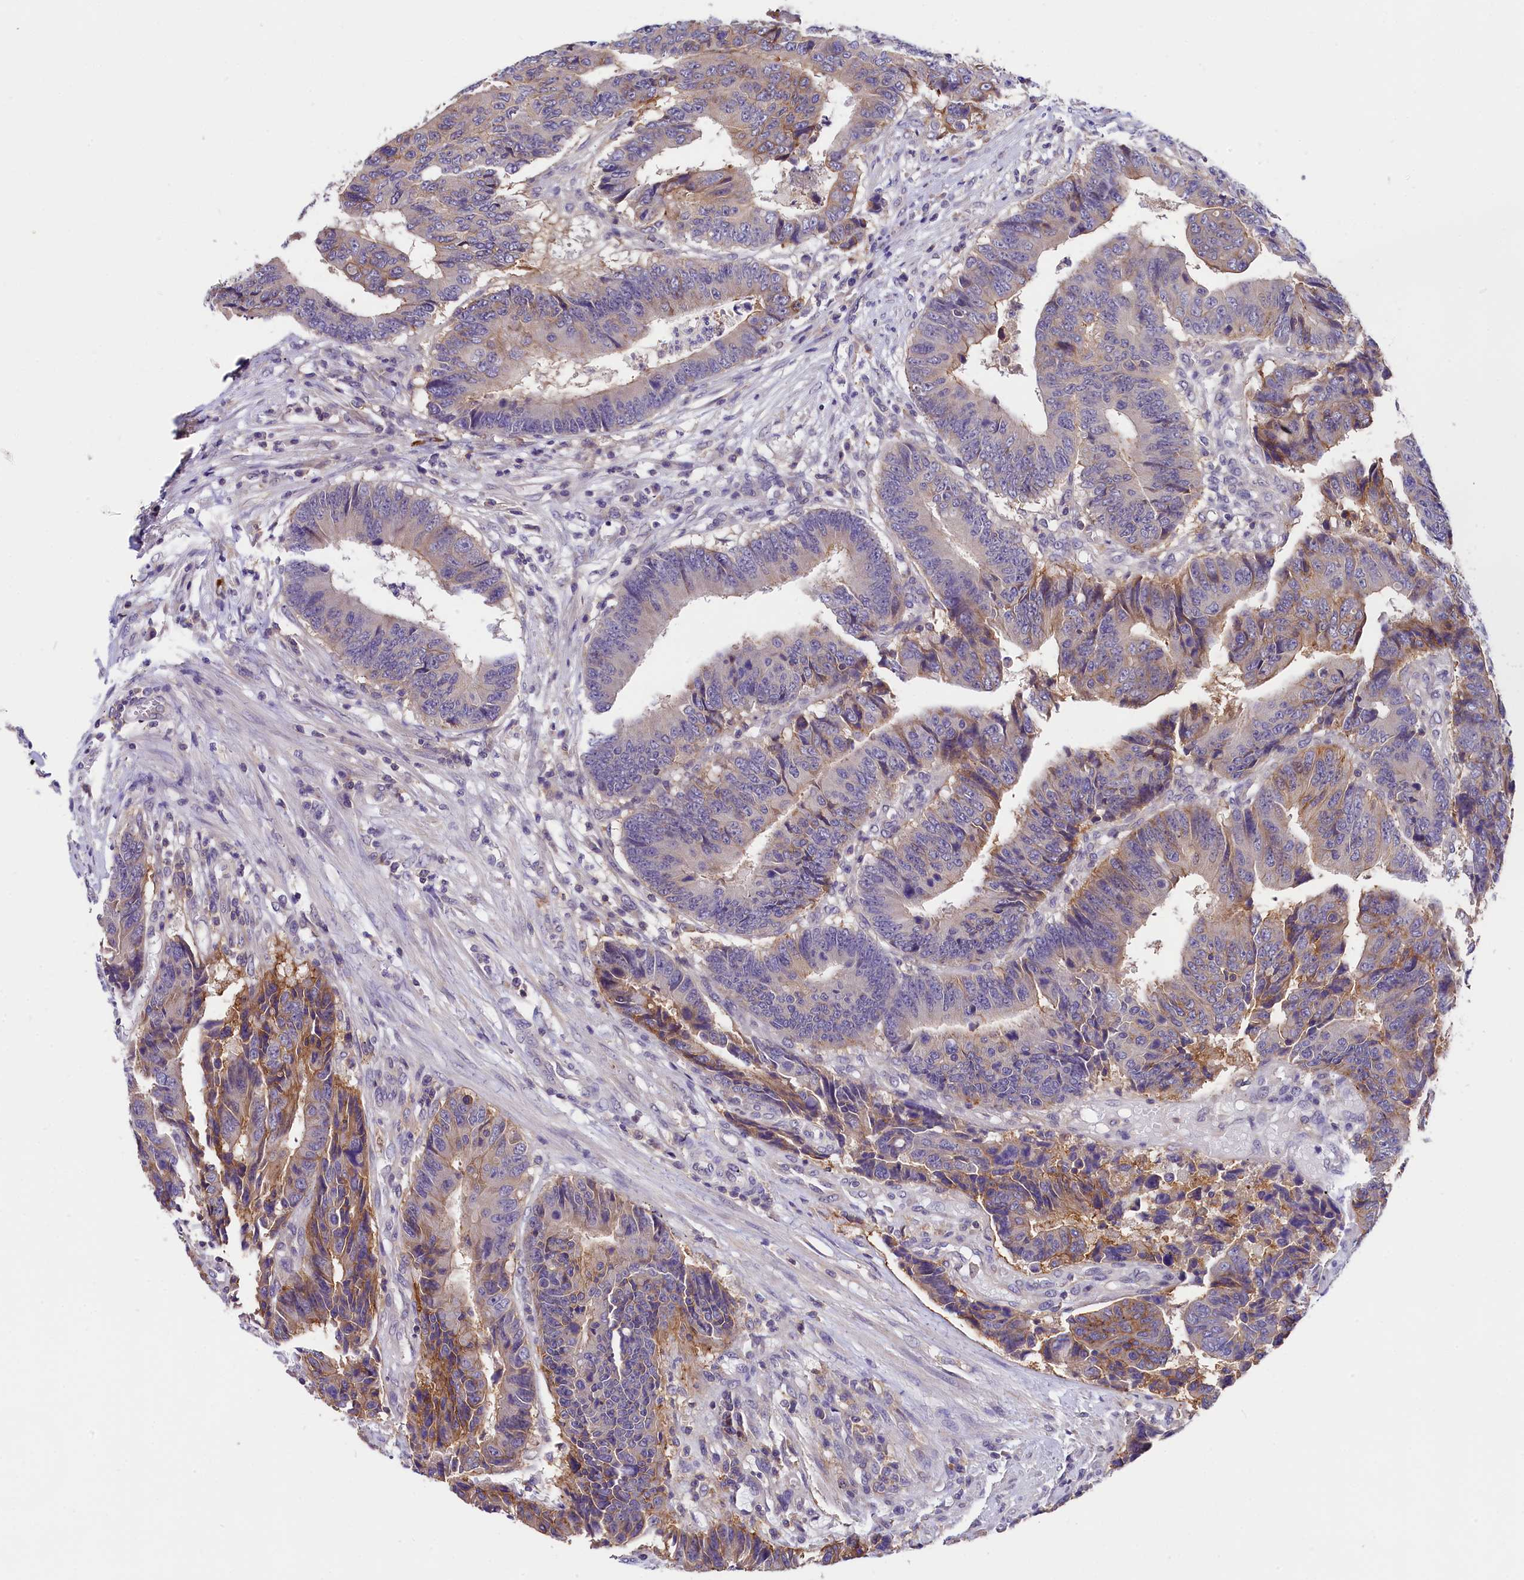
{"staining": {"intensity": "moderate", "quantity": "<25%", "location": "cytoplasmic/membranous"}, "tissue": "colorectal cancer", "cell_type": "Tumor cells", "image_type": "cancer", "snomed": [{"axis": "morphology", "description": "Adenocarcinoma, NOS"}, {"axis": "topography", "description": "Rectum"}], "caption": "Immunohistochemistry of human adenocarcinoma (colorectal) displays low levels of moderate cytoplasmic/membranous expression in about <25% of tumor cells.", "gene": "OAS3", "patient": {"sex": "male", "age": 84}}